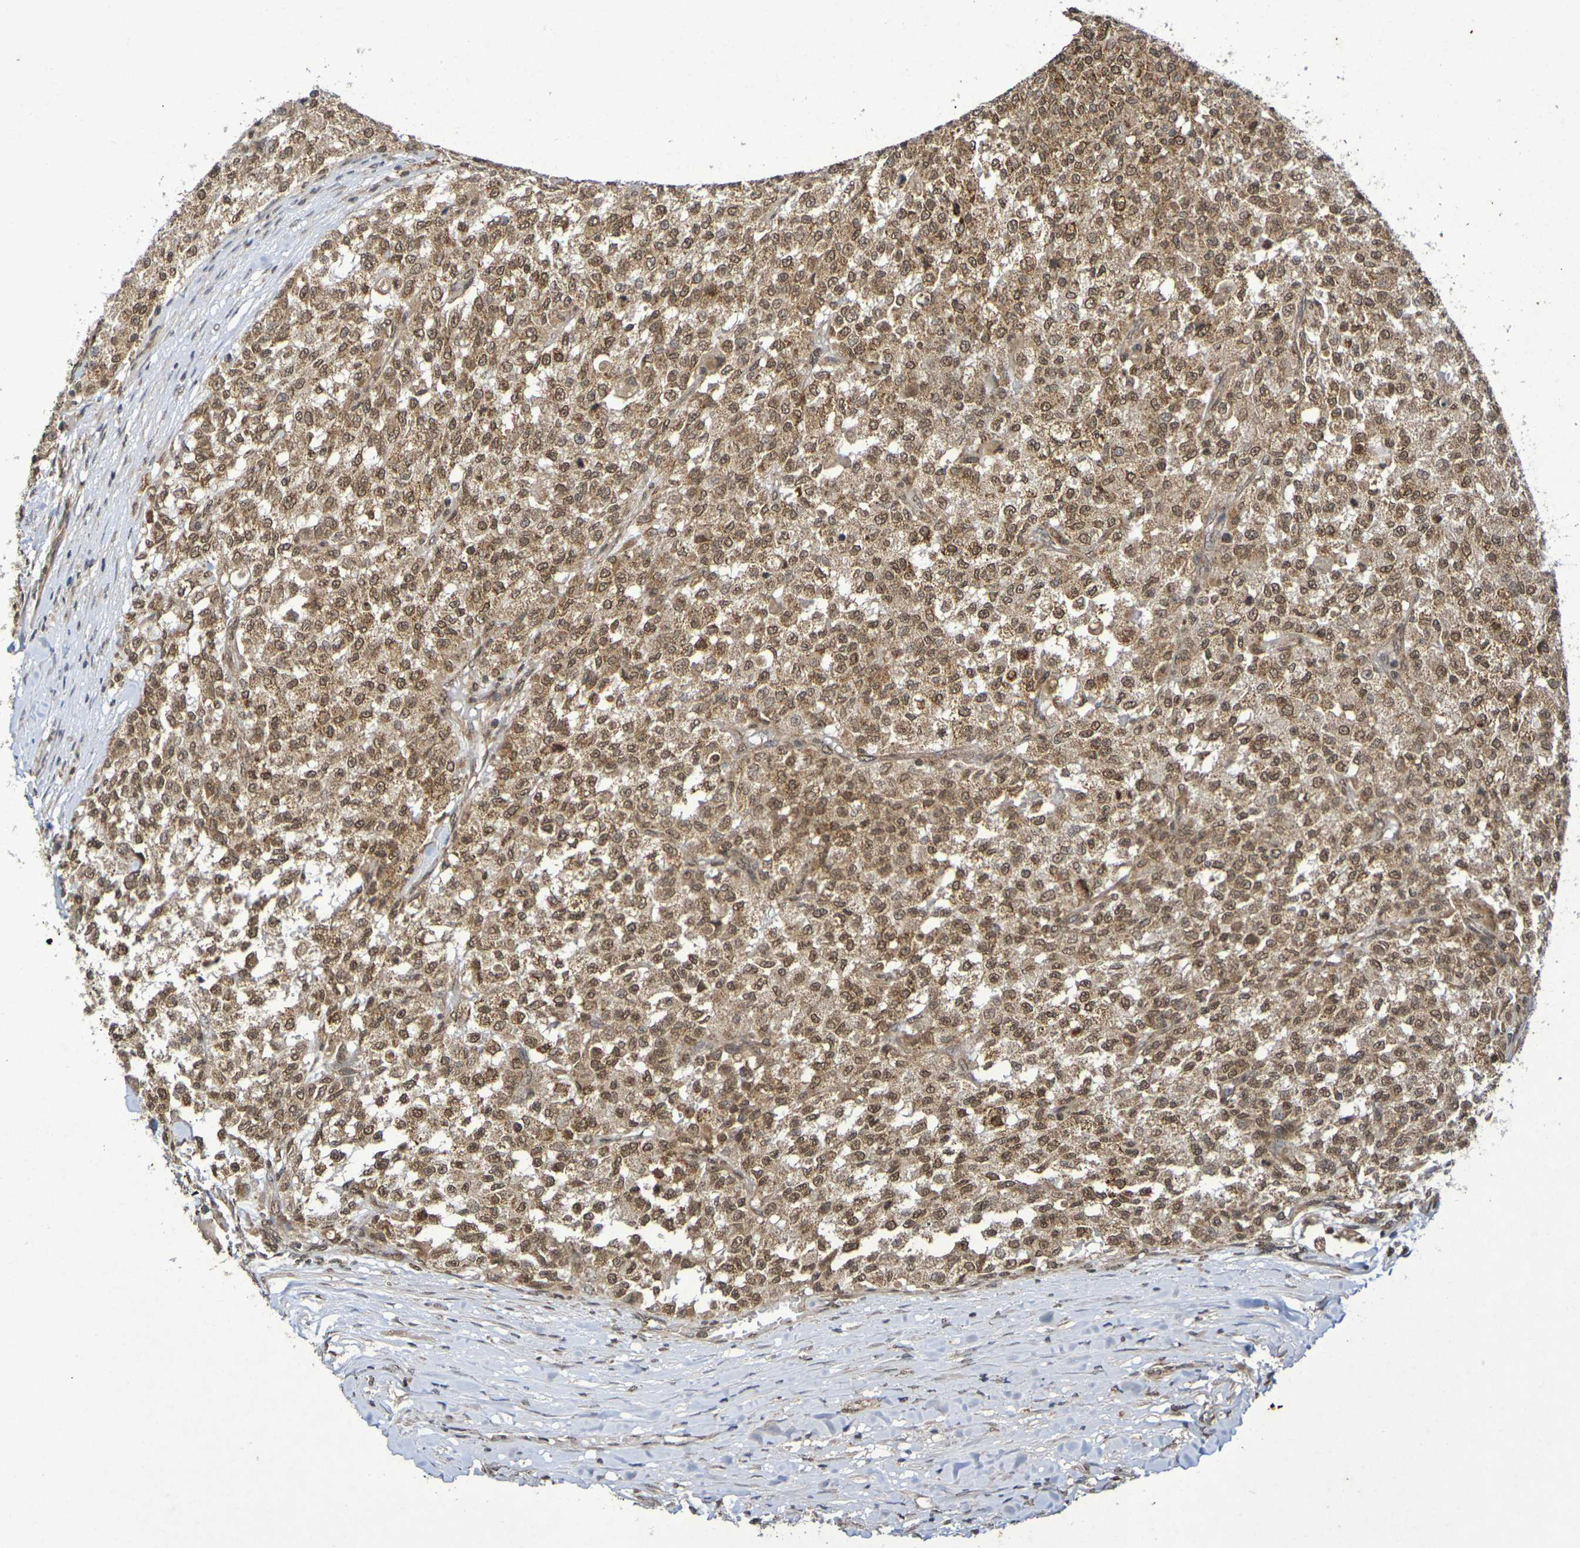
{"staining": {"intensity": "moderate", "quantity": ">75%", "location": "cytoplasmic/membranous,nuclear"}, "tissue": "testis cancer", "cell_type": "Tumor cells", "image_type": "cancer", "snomed": [{"axis": "morphology", "description": "Seminoma, NOS"}, {"axis": "topography", "description": "Testis"}], "caption": "Protein analysis of testis seminoma tissue displays moderate cytoplasmic/membranous and nuclear positivity in approximately >75% of tumor cells.", "gene": "GUCY1A2", "patient": {"sex": "male", "age": 59}}